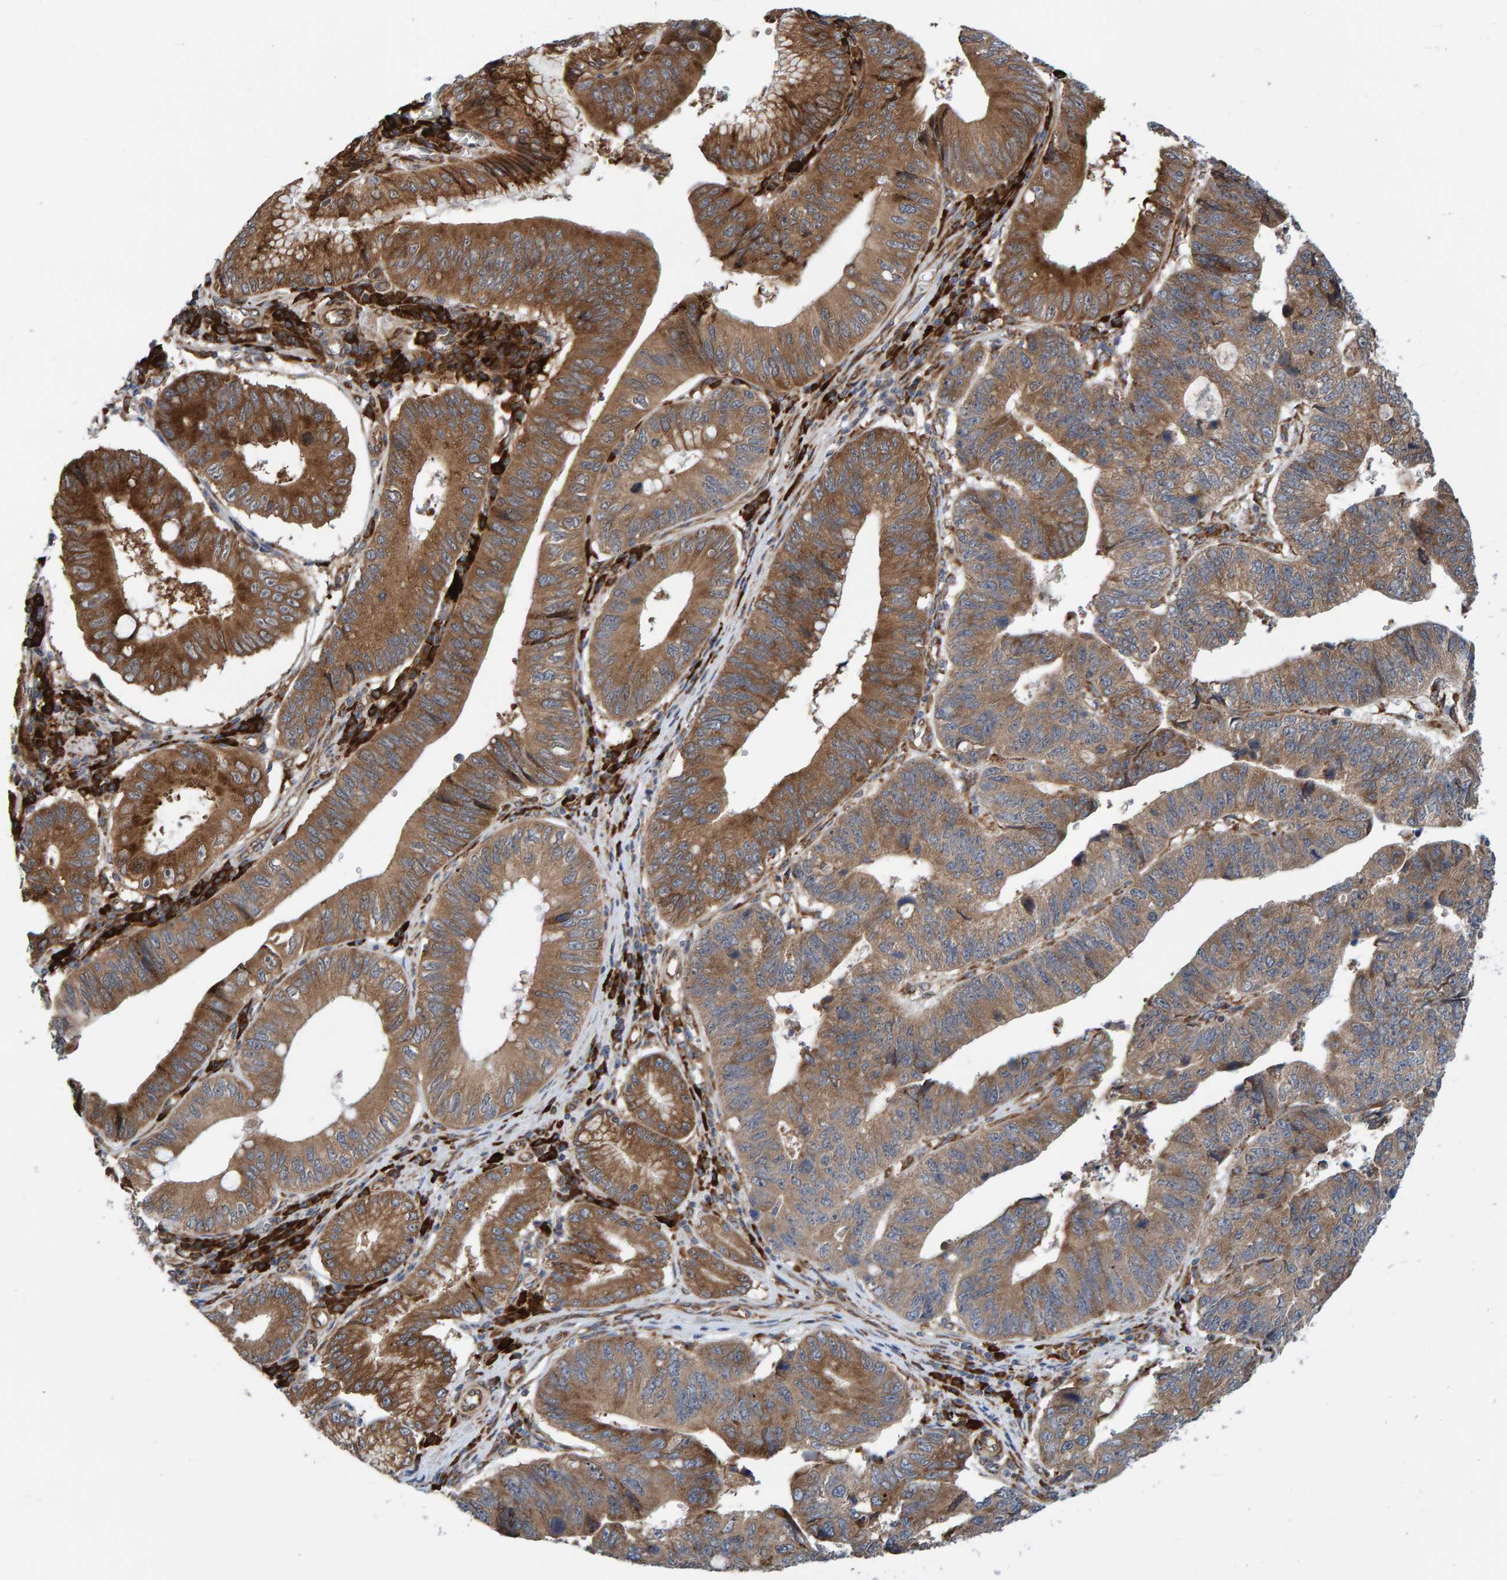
{"staining": {"intensity": "moderate", "quantity": ">75%", "location": "cytoplasmic/membranous"}, "tissue": "stomach cancer", "cell_type": "Tumor cells", "image_type": "cancer", "snomed": [{"axis": "morphology", "description": "Adenocarcinoma, NOS"}, {"axis": "topography", "description": "Stomach"}], "caption": "Immunohistochemistry of stomach cancer reveals medium levels of moderate cytoplasmic/membranous expression in about >75% of tumor cells.", "gene": "KIAA0753", "patient": {"sex": "male", "age": 59}}